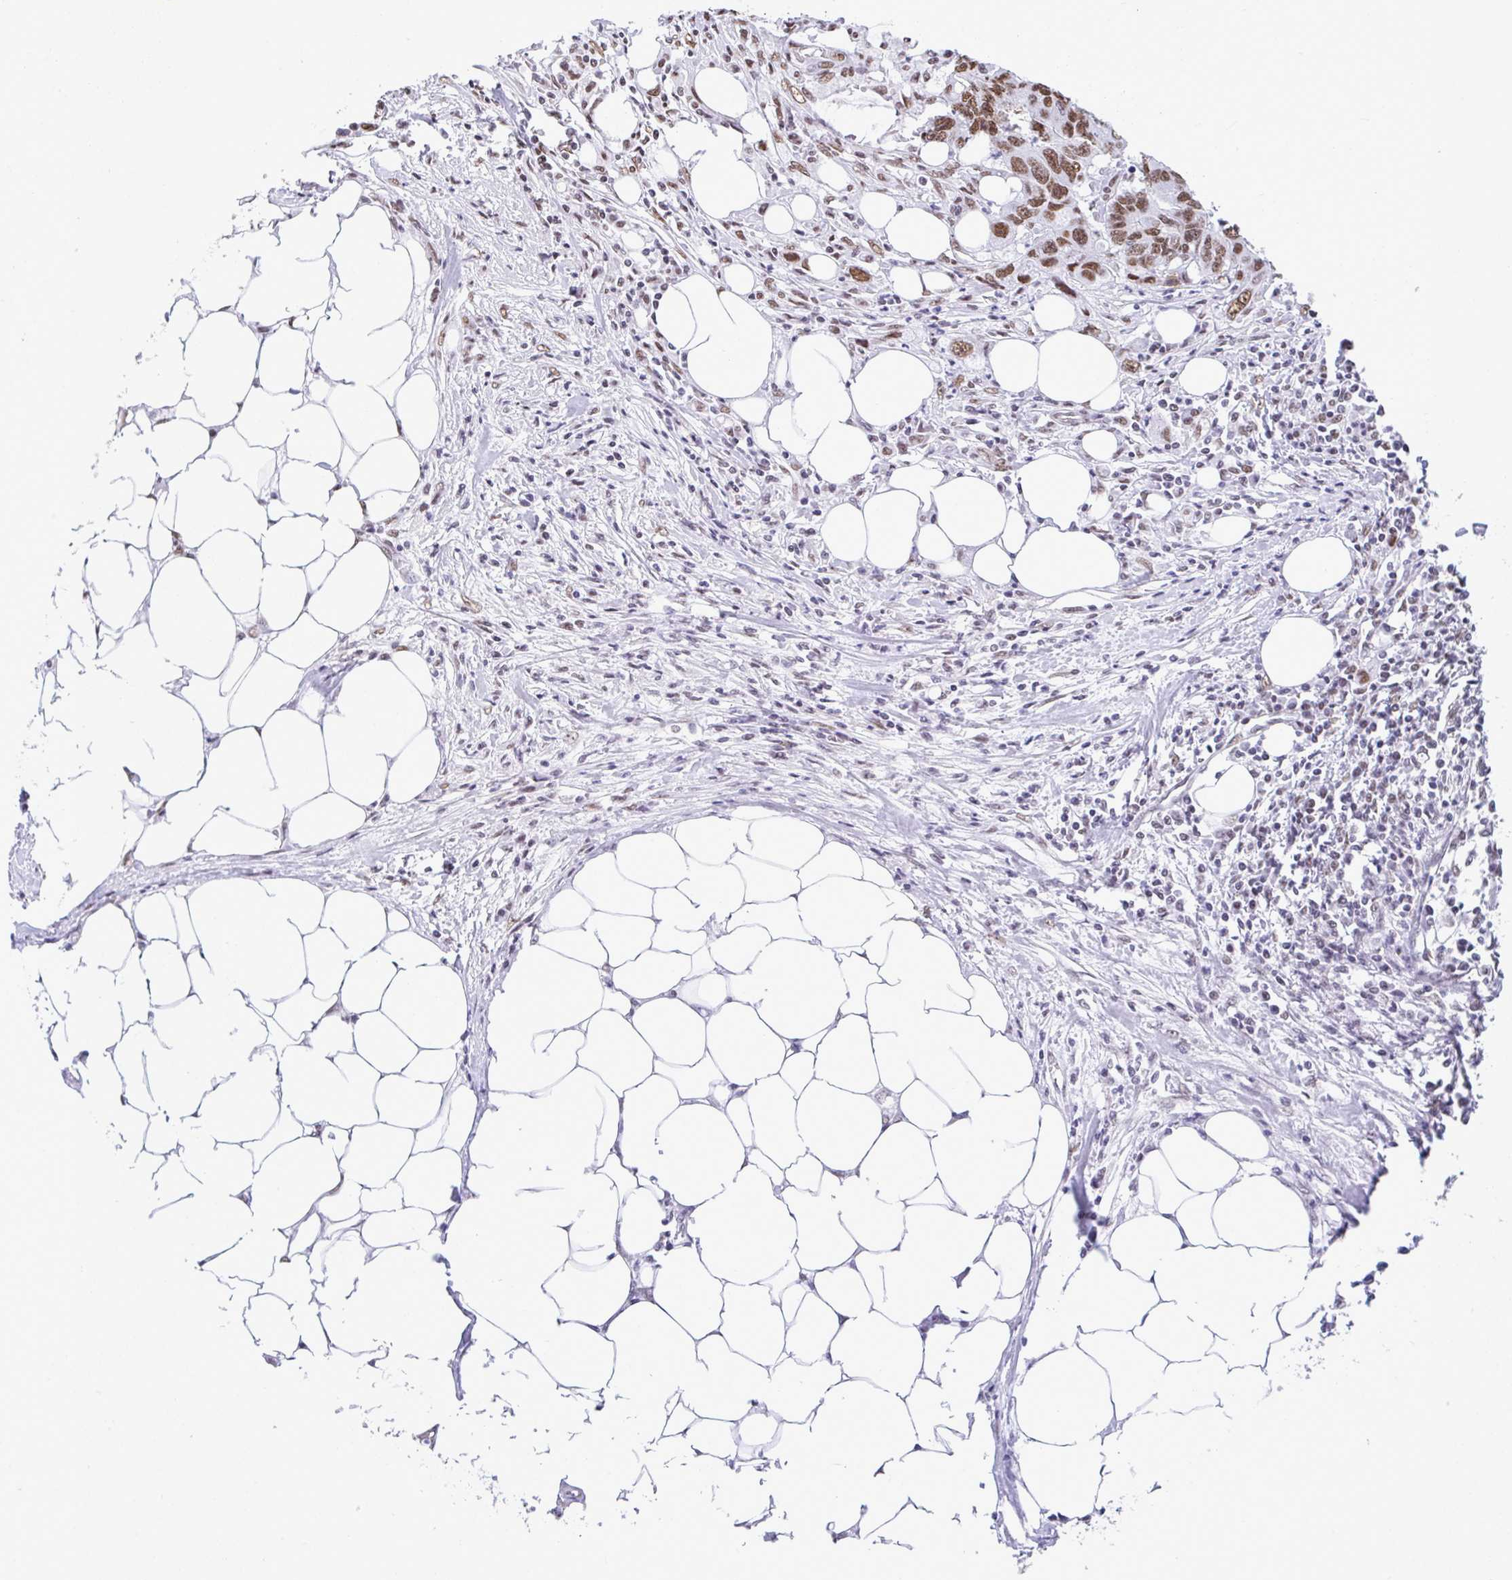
{"staining": {"intensity": "strong", "quantity": ">75%", "location": "nuclear"}, "tissue": "colorectal cancer", "cell_type": "Tumor cells", "image_type": "cancer", "snomed": [{"axis": "morphology", "description": "Adenocarcinoma, NOS"}, {"axis": "topography", "description": "Colon"}], "caption": "IHC (DAB (3,3'-diaminobenzidine)) staining of human adenocarcinoma (colorectal) reveals strong nuclear protein staining in about >75% of tumor cells. The staining is performed using DAB (3,3'-diaminobenzidine) brown chromogen to label protein expression. The nuclei are counter-stained blue using hematoxylin.", "gene": "DDX52", "patient": {"sex": "male", "age": 71}}